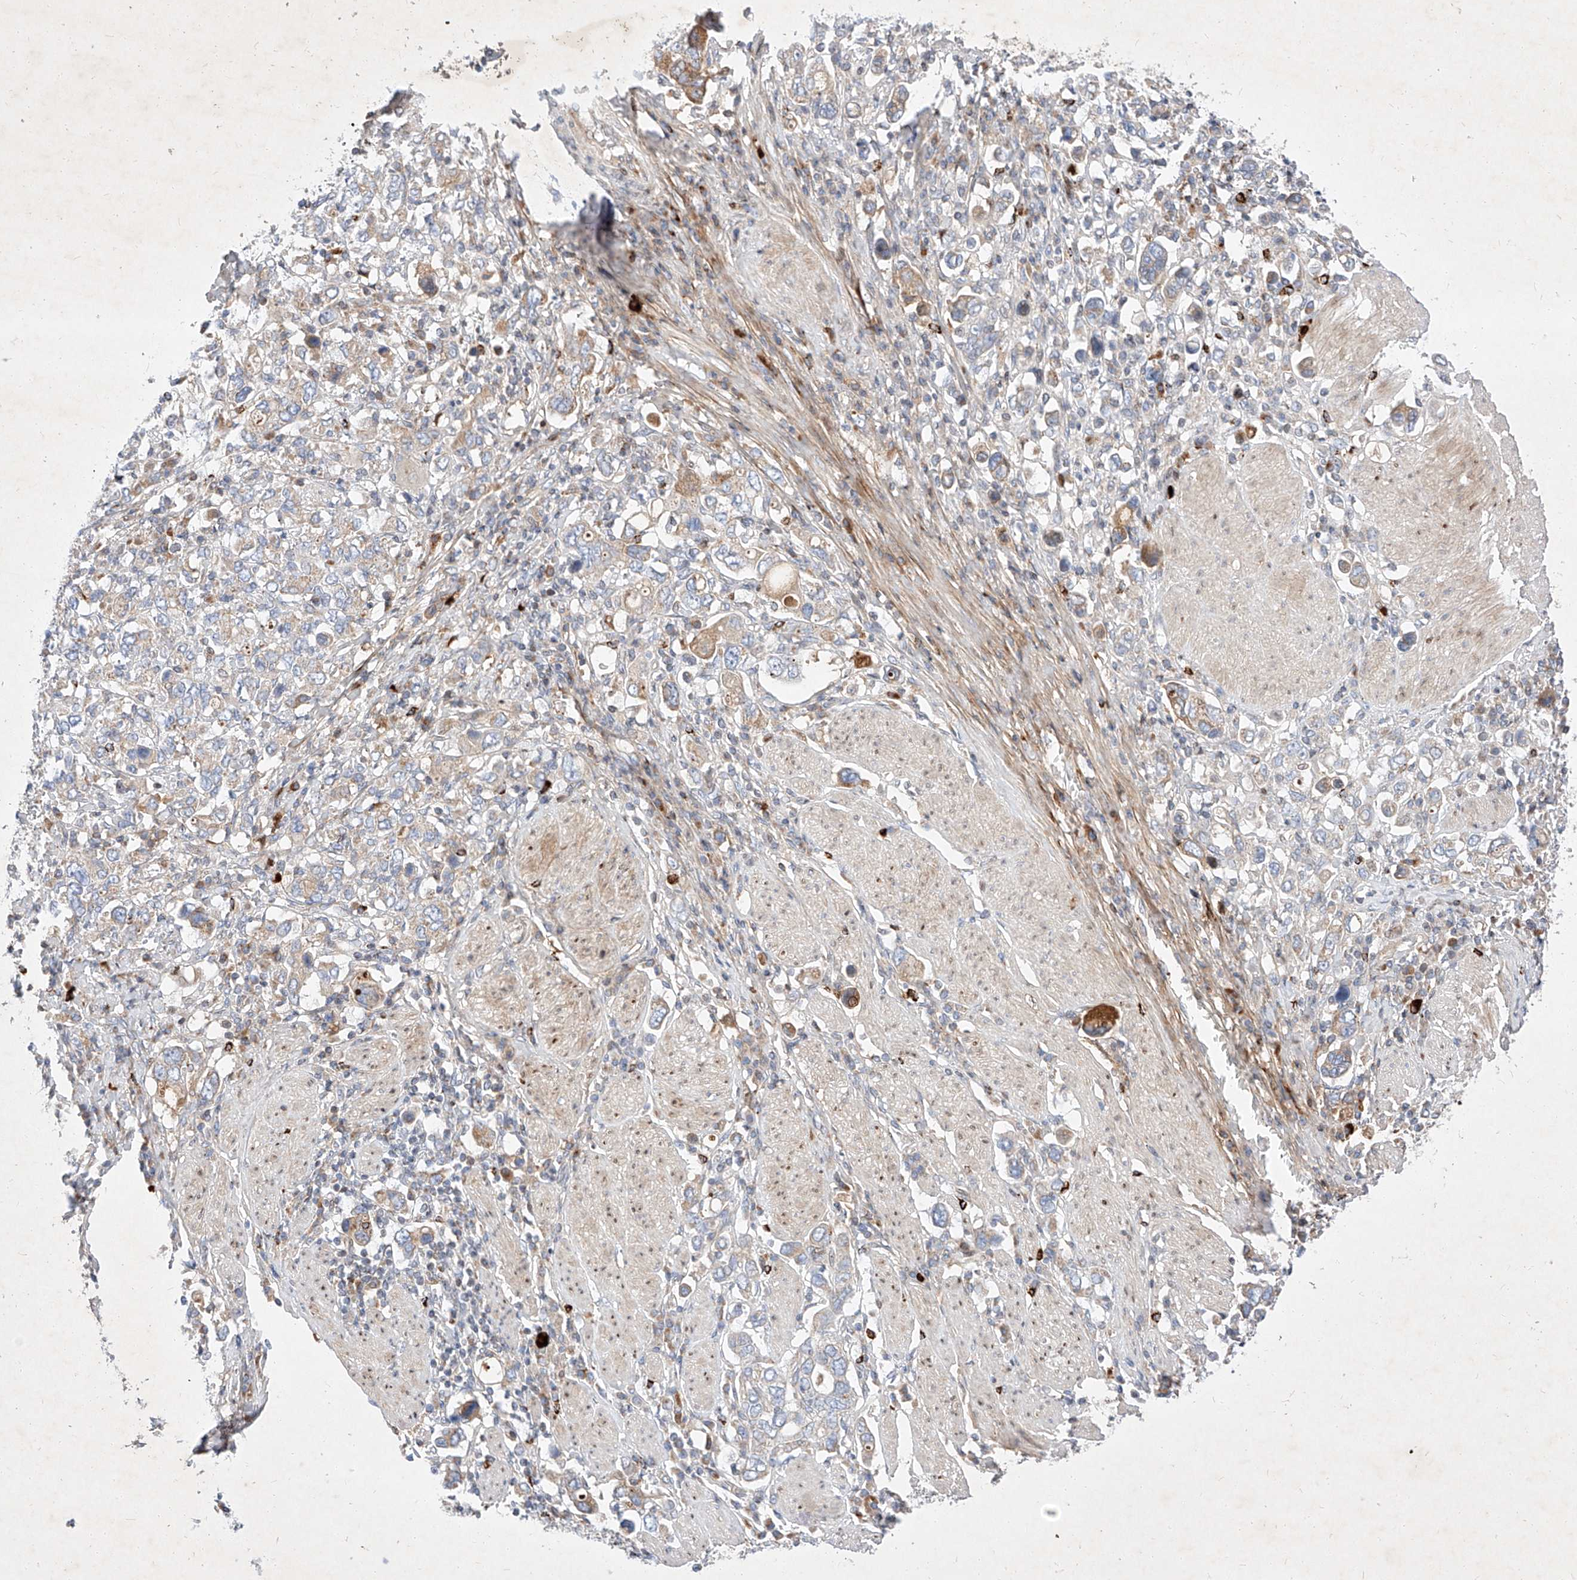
{"staining": {"intensity": "moderate", "quantity": "<25%", "location": "cytoplasmic/membranous"}, "tissue": "stomach cancer", "cell_type": "Tumor cells", "image_type": "cancer", "snomed": [{"axis": "morphology", "description": "Adenocarcinoma, NOS"}, {"axis": "topography", "description": "Stomach, upper"}], "caption": "Stomach adenocarcinoma stained with a protein marker displays moderate staining in tumor cells.", "gene": "OSGEPL1", "patient": {"sex": "male", "age": 62}}